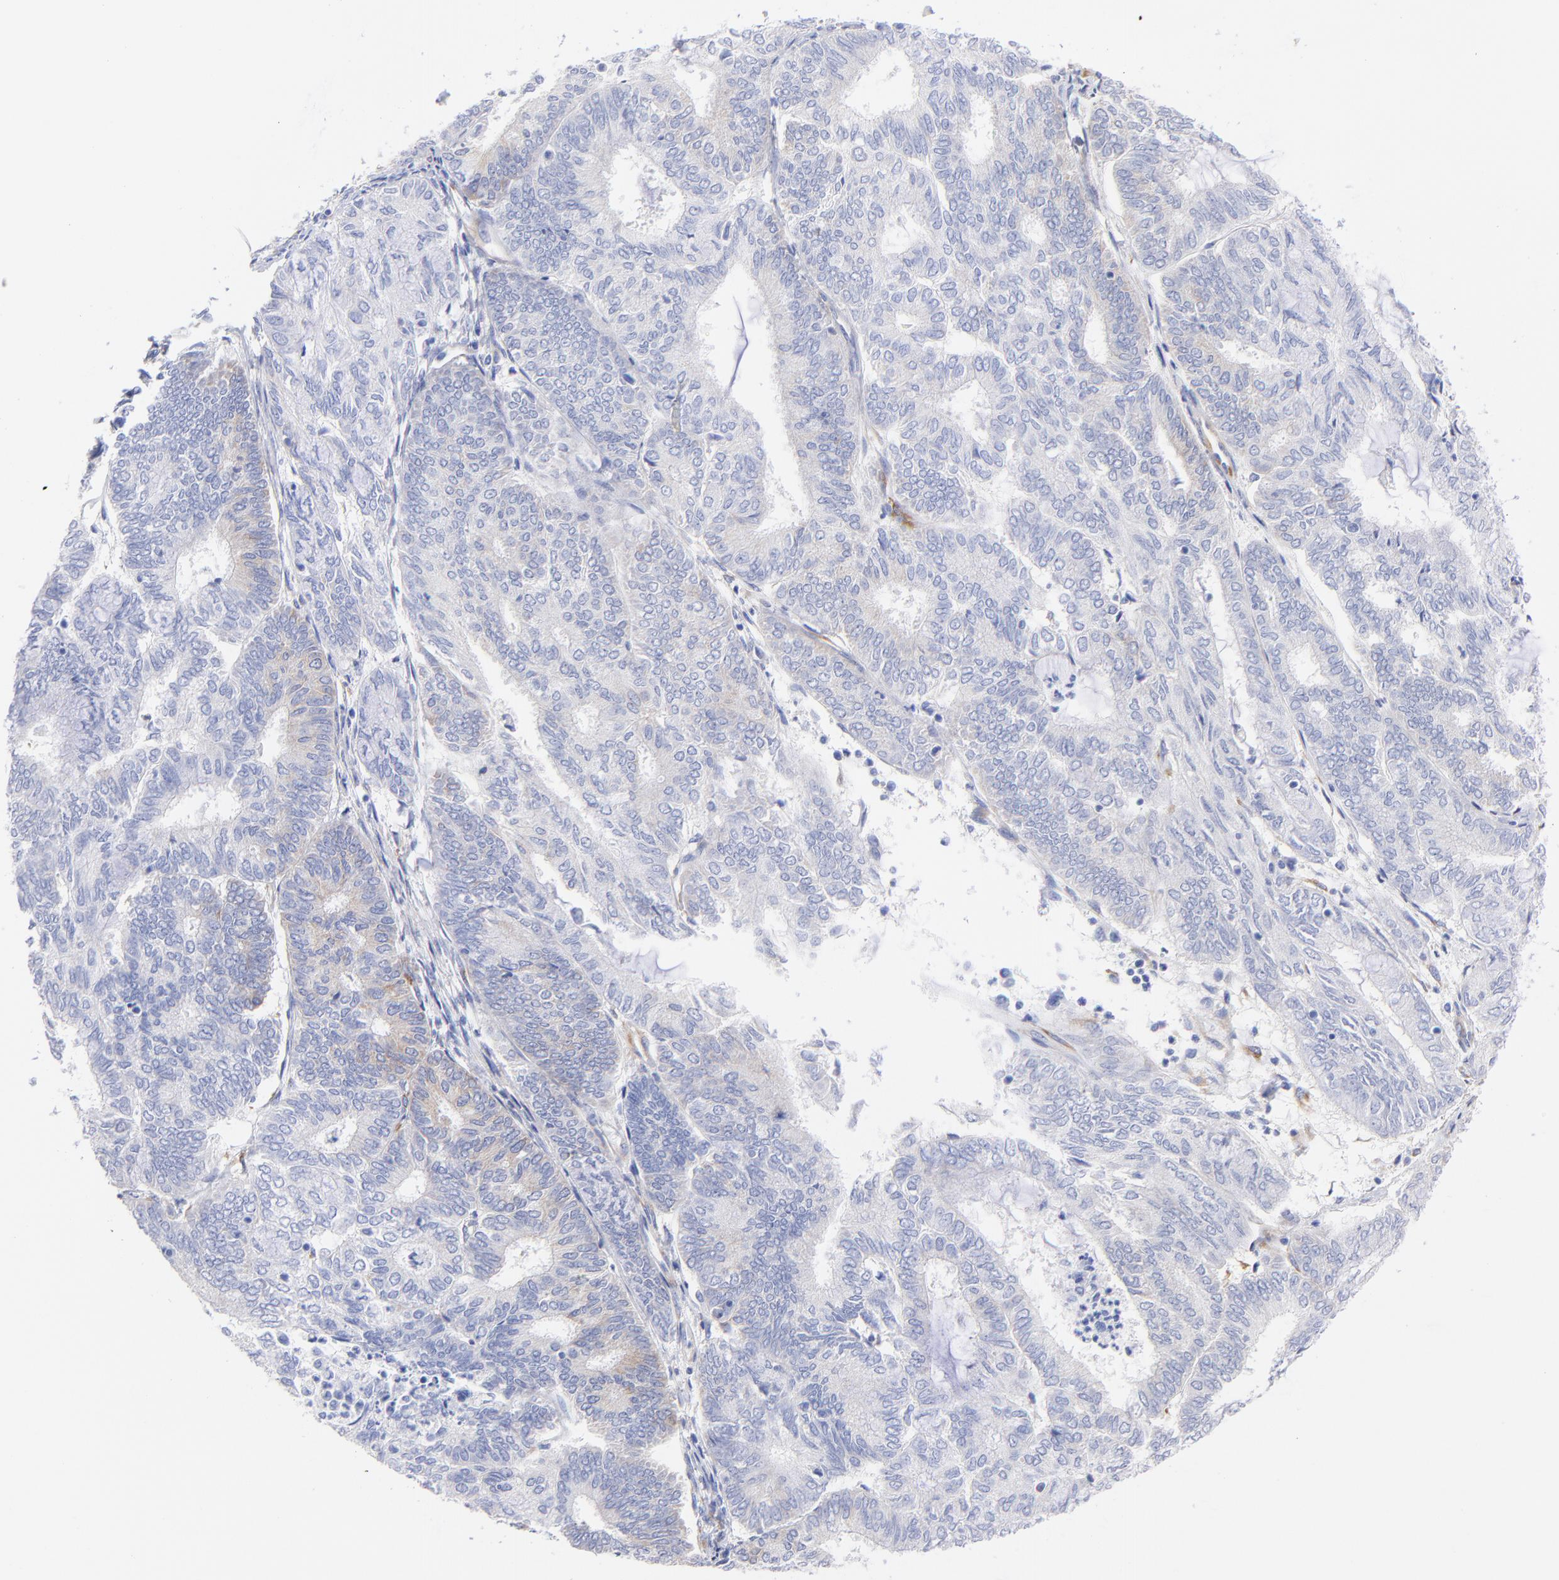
{"staining": {"intensity": "negative", "quantity": "none", "location": "none"}, "tissue": "endometrial cancer", "cell_type": "Tumor cells", "image_type": "cancer", "snomed": [{"axis": "morphology", "description": "Adenocarcinoma, NOS"}, {"axis": "topography", "description": "Endometrium"}], "caption": "Photomicrograph shows no protein expression in tumor cells of endometrial adenocarcinoma tissue.", "gene": "C1QTNF6", "patient": {"sex": "female", "age": 59}}